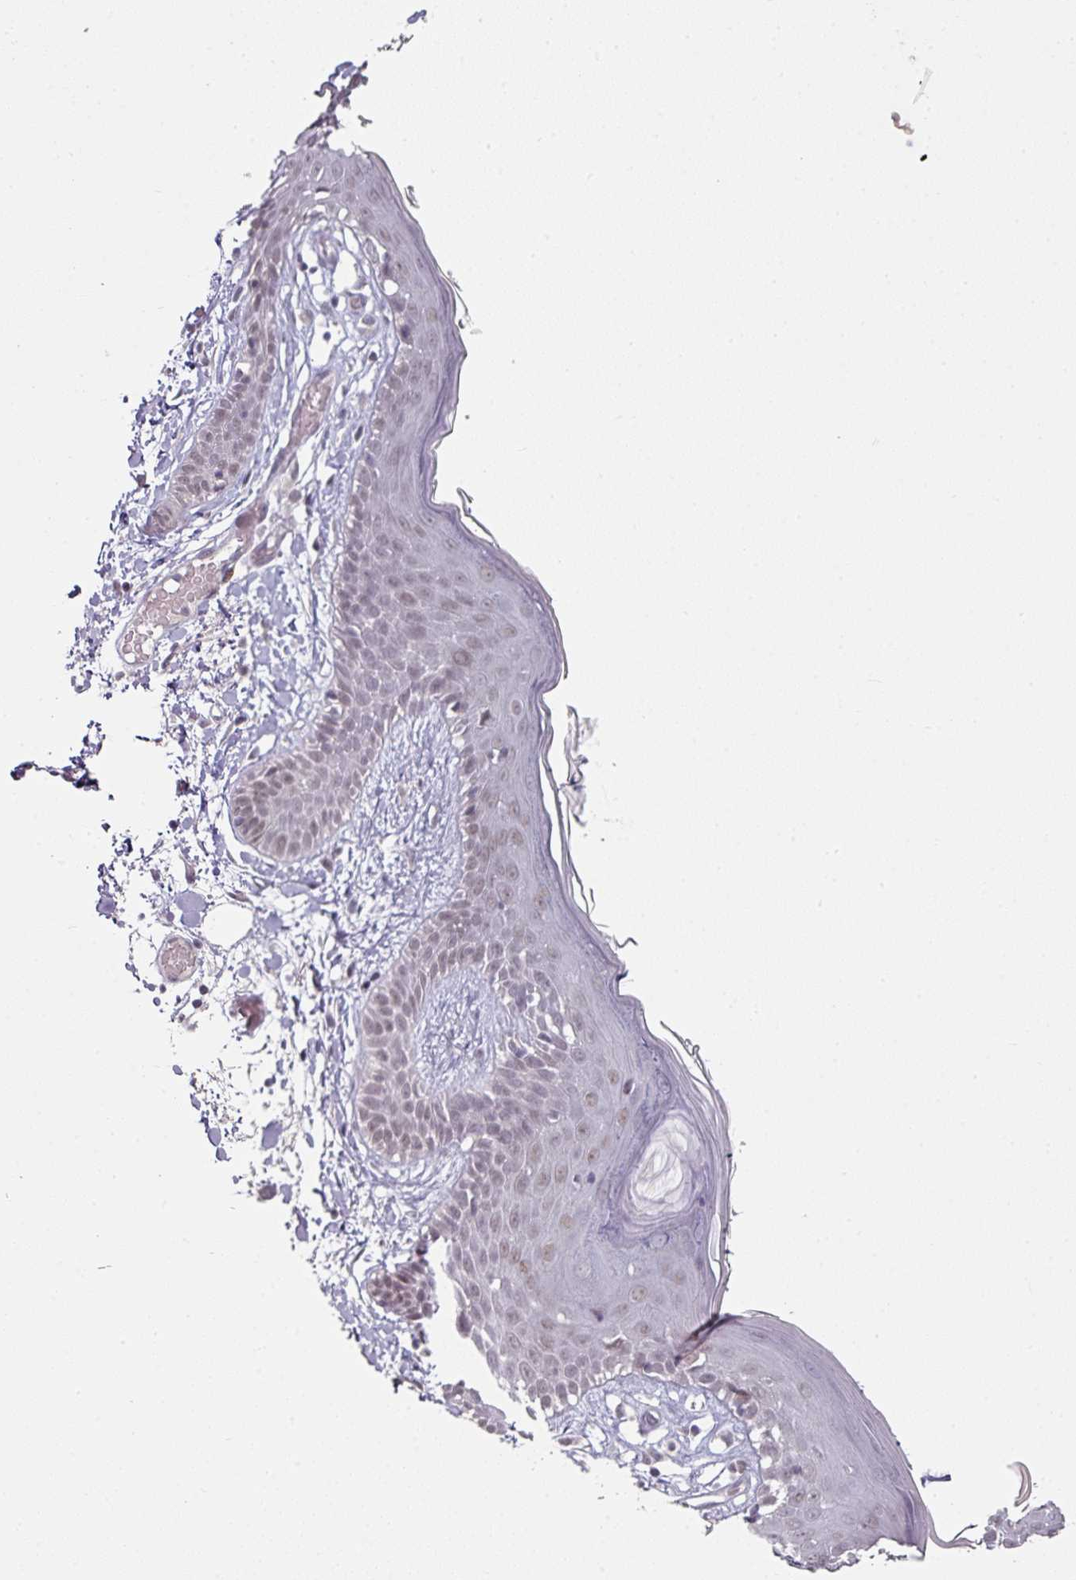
{"staining": {"intensity": "negative", "quantity": "none", "location": "none"}, "tissue": "skin", "cell_type": "Fibroblasts", "image_type": "normal", "snomed": [{"axis": "morphology", "description": "Normal tissue, NOS"}, {"axis": "topography", "description": "Skin"}], "caption": "Histopathology image shows no significant protein expression in fibroblasts of benign skin. (Immunohistochemistry (ihc), brightfield microscopy, high magnification).", "gene": "ELK1", "patient": {"sex": "male", "age": 79}}